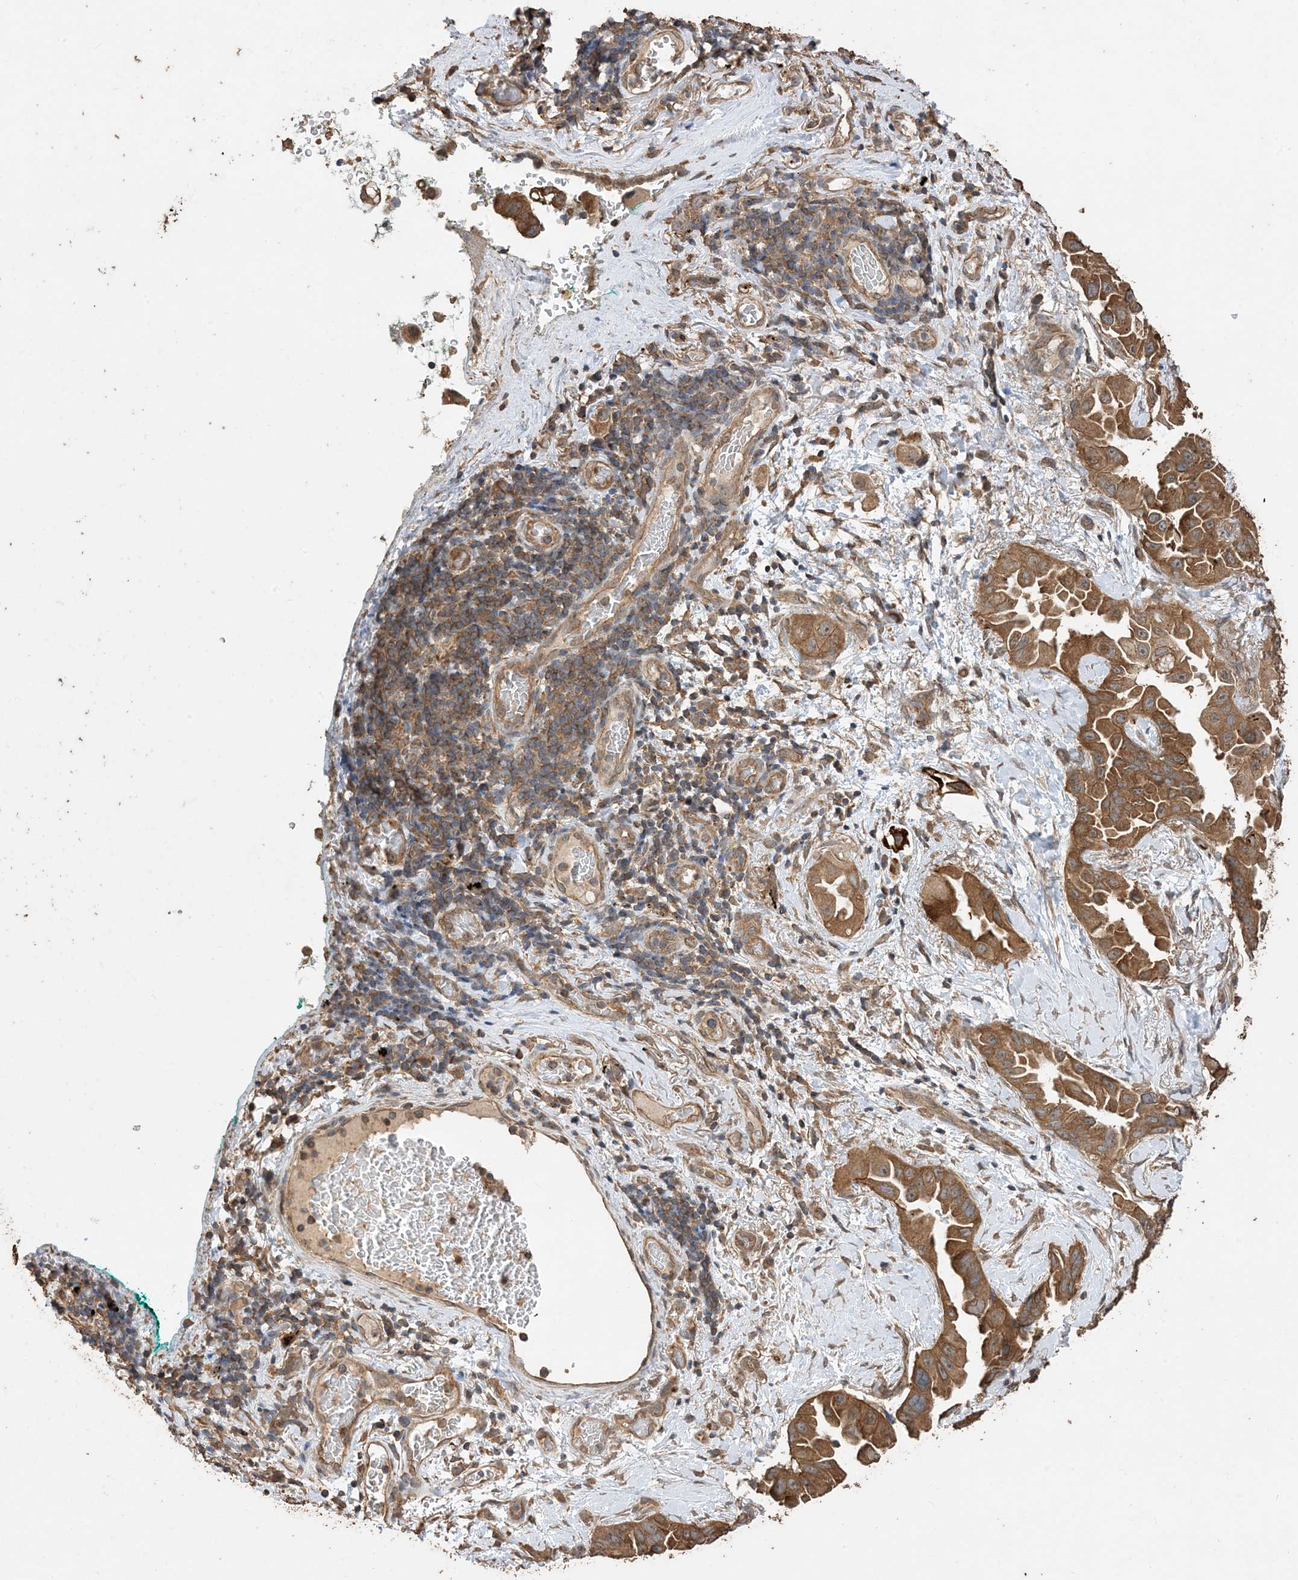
{"staining": {"intensity": "moderate", "quantity": ">75%", "location": "cytoplasmic/membranous"}, "tissue": "lung cancer", "cell_type": "Tumor cells", "image_type": "cancer", "snomed": [{"axis": "morphology", "description": "Adenocarcinoma, NOS"}, {"axis": "topography", "description": "Lung"}], "caption": "Immunohistochemistry (IHC) micrograph of neoplastic tissue: human lung cancer stained using immunohistochemistry reveals medium levels of moderate protein expression localized specifically in the cytoplasmic/membranous of tumor cells, appearing as a cytoplasmic/membranous brown color.", "gene": "ZKSCAN5", "patient": {"sex": "female", "age": 67}}